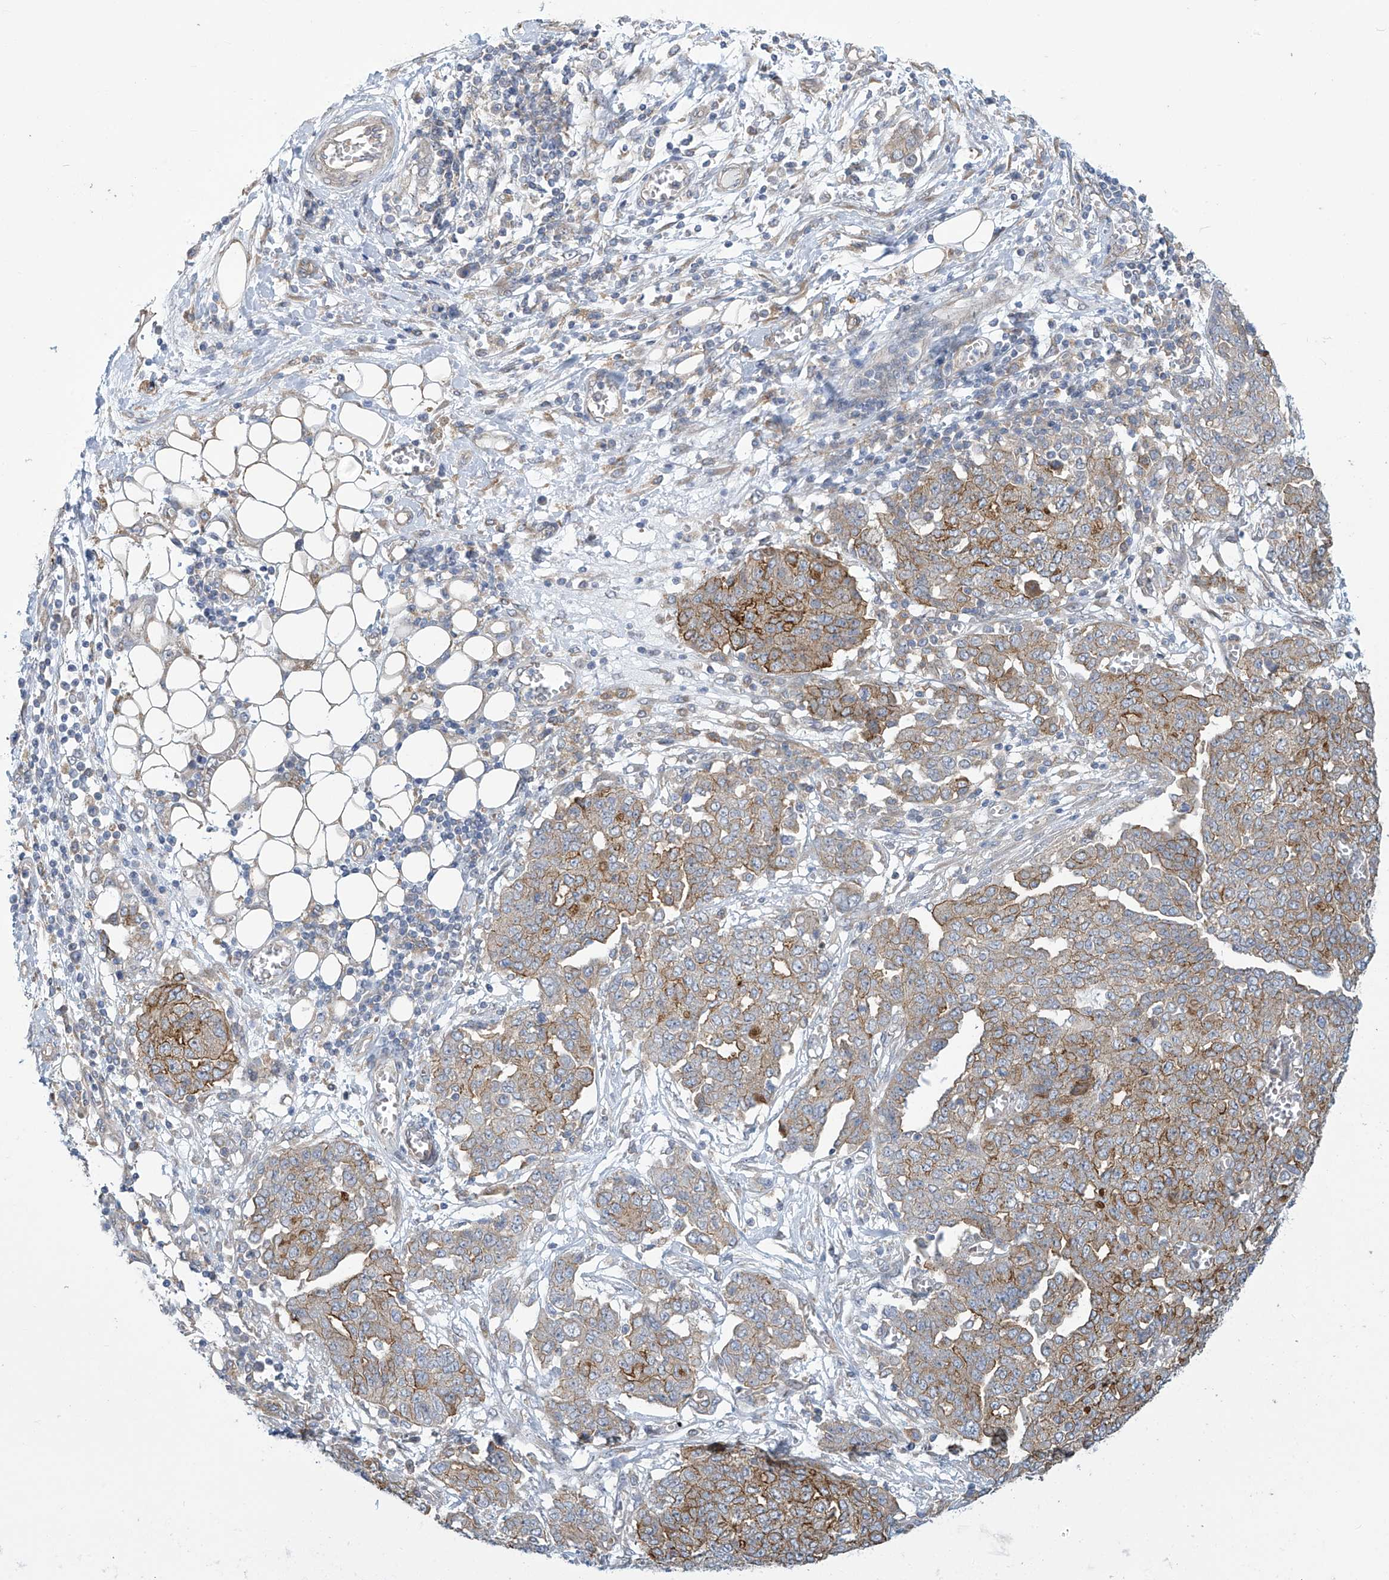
{"staining": {"intensity": "moderate", "quantity": "25%-75%", "location": "cytoplasmic/membranous"}, "tissue": "ovarian cancer", "cell_type": "Tumor cells", "image_type": "cancer", "snomed": [{"axis": "morphology", "description": "Cystadenocarcinoma, serous, NOS"}, {"axis": "topography", "description": "Soft tissue"}, {"axis": "topography", "description": "Ovary"}], "caption": "An image of human ovarian cancer stained for a protein displays moderate cytoplasmic/membranous brown staining in tumor cells. The staining was performed using DAB, with brown indicating positive protein expression. Nuclei are stained blue with hematoxylin.", "gene": "ADAT2", "patient": {"sex": "female", "age": 57}}